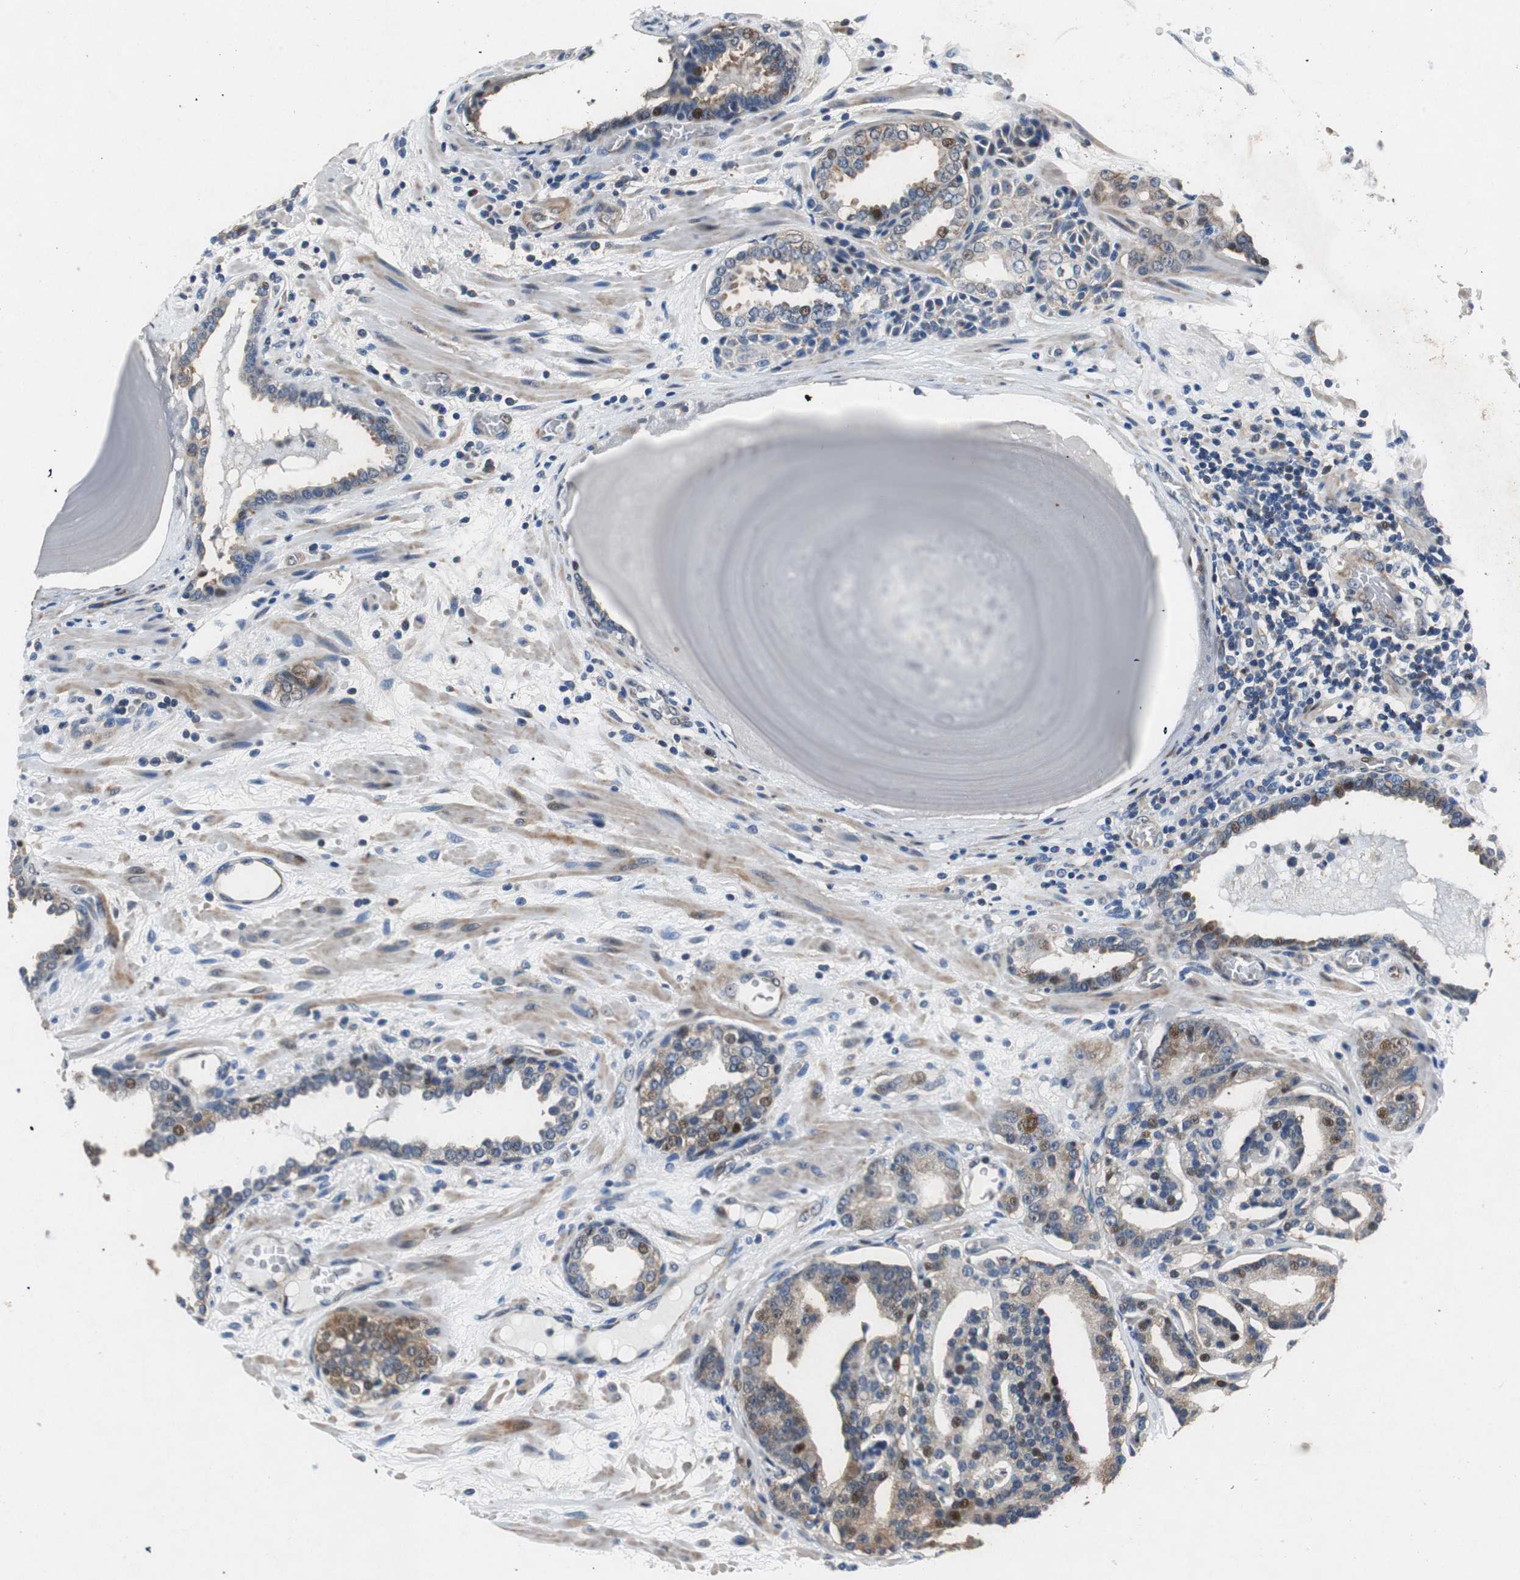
{"staining": {"intensity": "moderate", "quantity": "<25%", "location": "cytoplasmic/membranous,nuclear"}, "tissue": "prostate cancer", "cell_type": "Tumor cells", "image_type": "cancer", "snomed": [{"axis": "morphology", "description": "Adenocarcinoma, Low grade"}, {"axis": "topography", "description": "Prostate"}], "caption": "This image demonstrates prostate cancer stained with immunohistochemistry (IHC) to label a protein in brown. The cytoplasmic/membranous and nuclear of tumor cells show moderate positivity for the protein. Nuclei are counter-stained blue.", "gene": "RPL35", "patient": {"sex": "male", "age": 63}}